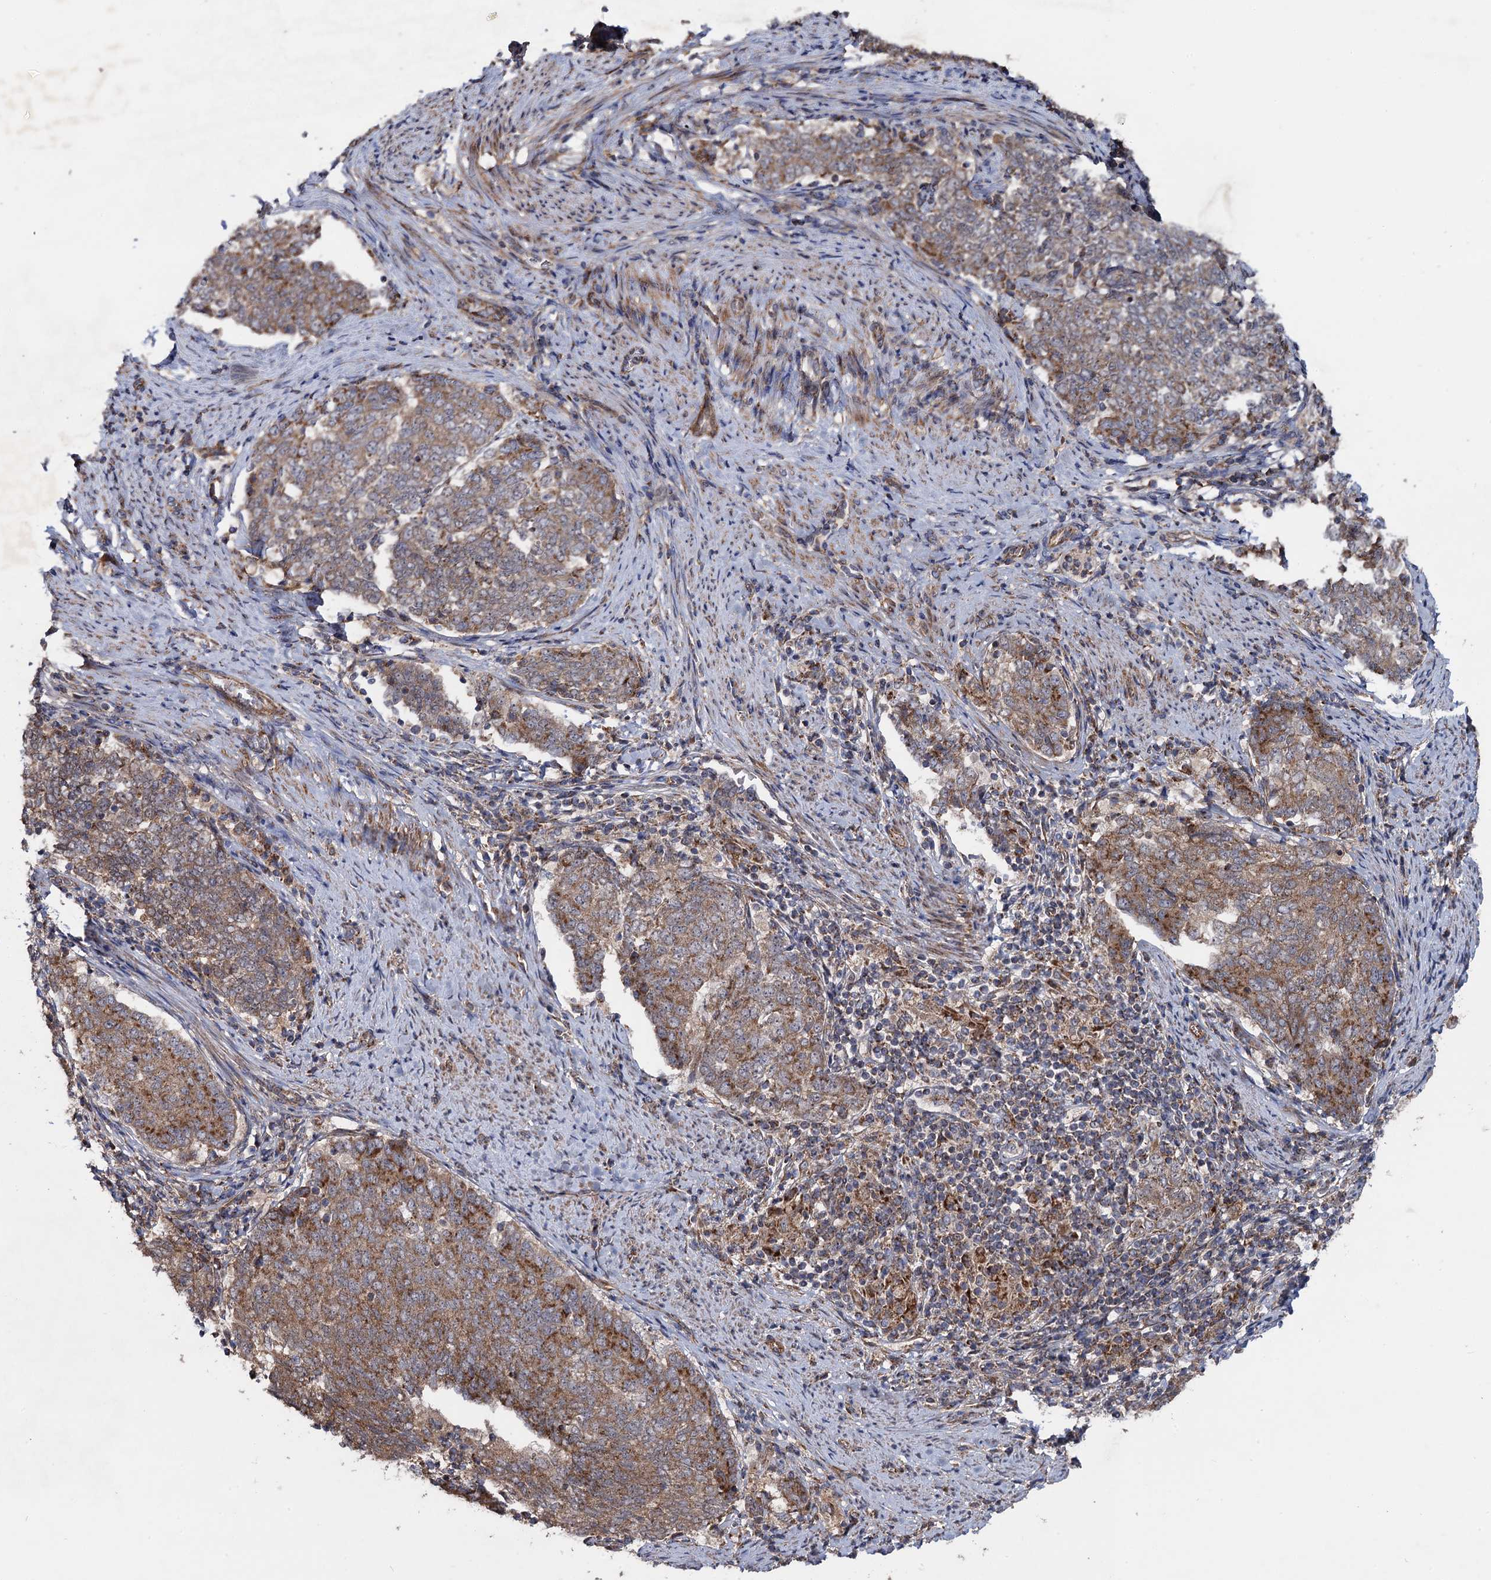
{"staining": {"intensity": "moderate", "quantity": ">75%", "location": "cytoplasmic/membranous"}, "tissue": "endometrial cancer", "cell_type": "Tumor cells", "image_type": "cancer", "snomed": [{"axis": "morphology", "description": "Adenocarcinoma, NOS"}, {"axis": "topography", "description": "Endometrium"}], "caption": "A medium amount of moderate cytoplasmic/membranous expression is identified in approximately >75% of tumor cells in endometrial cancer tissue.", "gene": "HAUS1", "patient": {"sex": "female", "age": 80}}